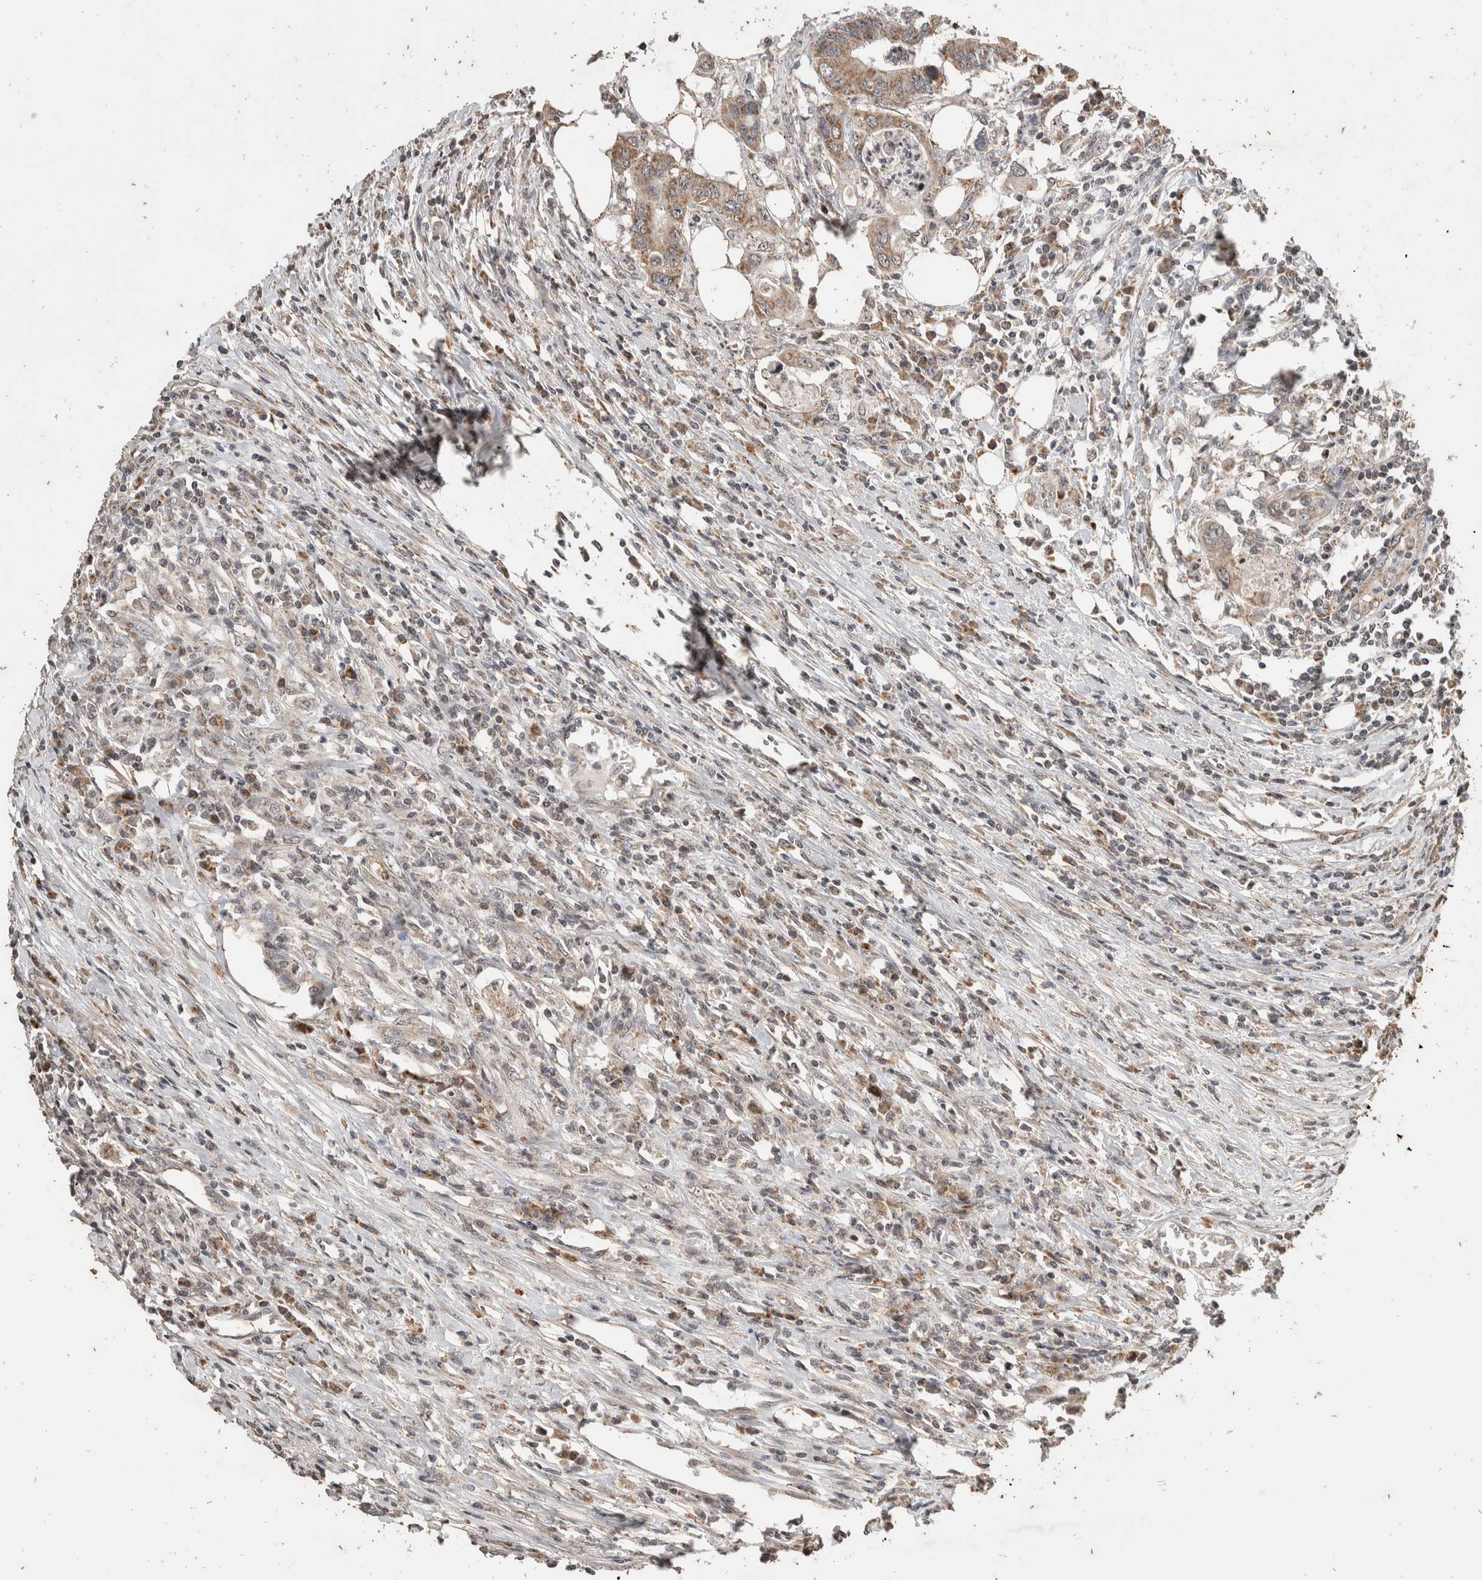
{"staining": {"intensity": "weak", "quantity": ">75%", "location": "cytoplasmic/membranous"}, "tissue": "colorectal cancer", "cell_type": "Tumor cells", "image_type": "cancer", "snomed": [{"axis": "morphology", "description": "Adenocarcinoma, NOS"}, {"axis": "topography", "description": "Colon"}], "caption": "Approximately >75% of tumor cells in colorectal adenocarcinoma demonstrate weak cytoplasmic/membranous protein staining as visualized by brown immunohistochemical staining.", "gene": "ATXN7L1", "patient": {"sex": "male", "age": 71}}